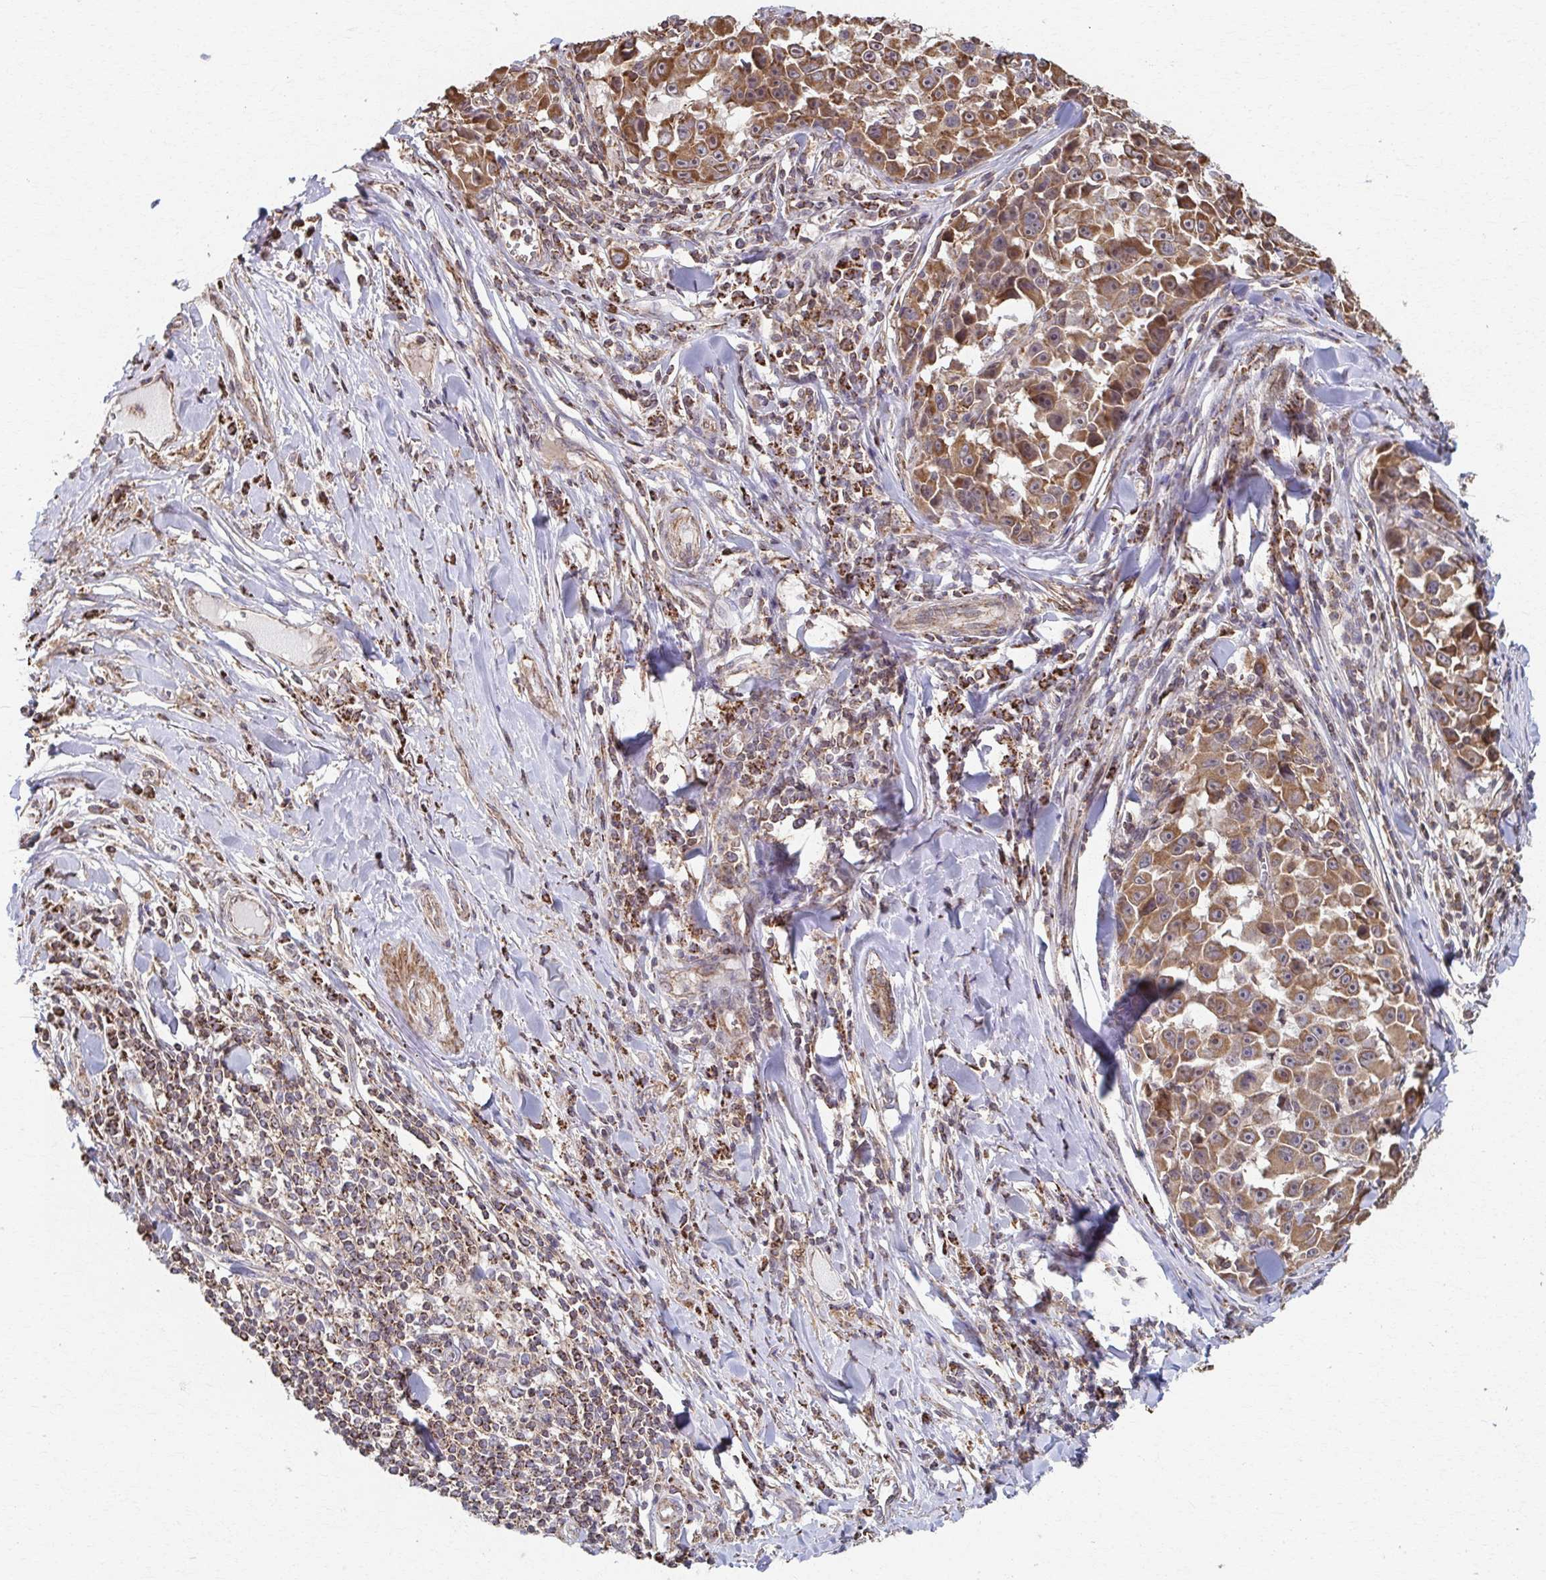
{"staining": {"intensity": "moderate", "quantity": ">75%", "location": "cytoplasmic/membranous"}, "tissue": "melanoma", "cell_type": "Tumor cells", "image_type": "cancer", "snomed": [{"axis": "morphology", "description": "Malignant melanoma, NOS"}, {"axis": "topography", "description": "Skin"}], "caption": "Approximately >75% of tumor cells in human melanoma show moderate cytoplasmic/membranous protein staining as visualized by brown immunohistochemical staining.", "gene": "KLHL34", "patient": {"sex": "female", "age": 66}}